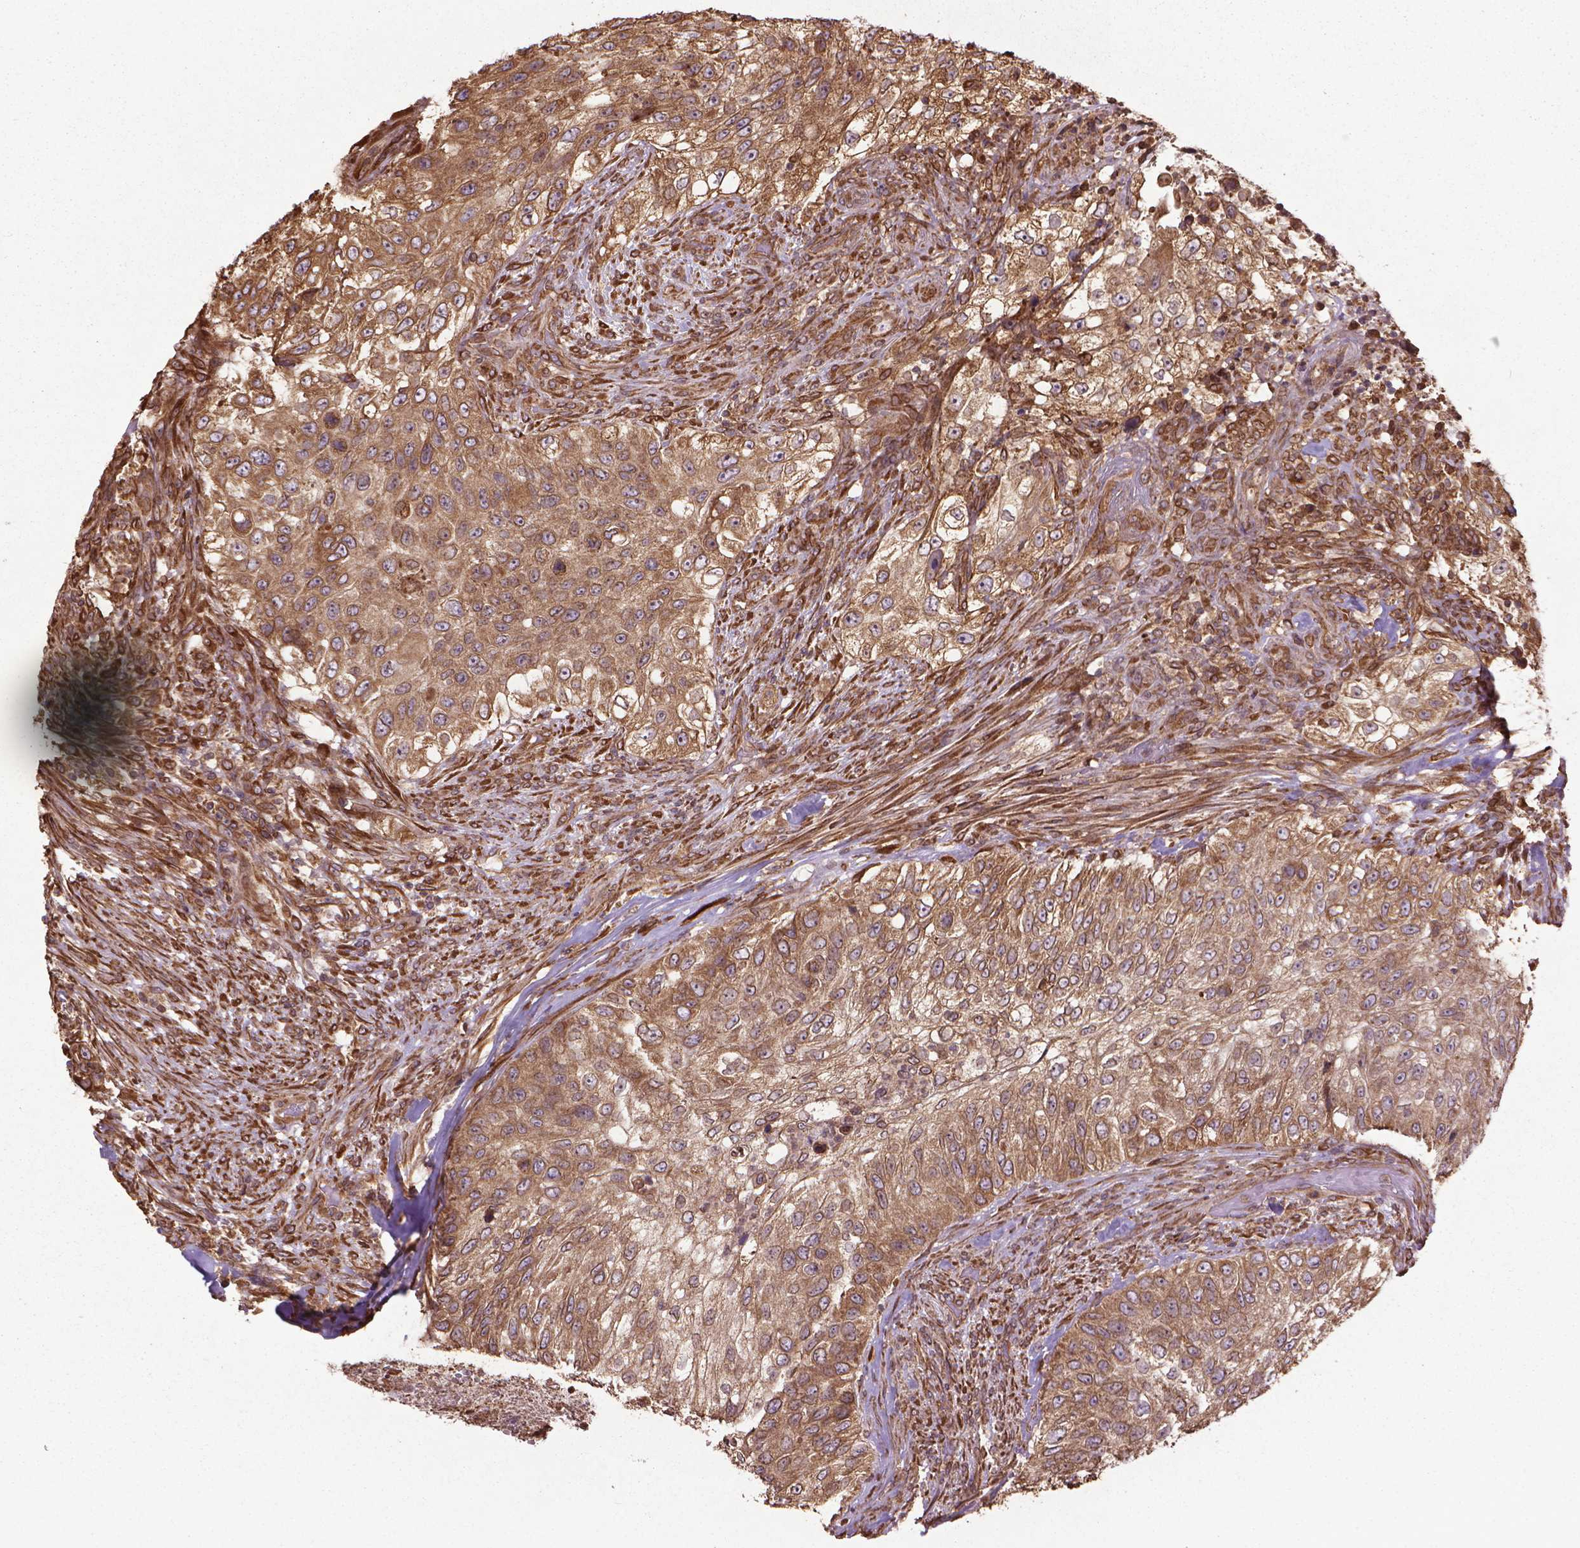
{"staining": {"intensity": "moderate", "quantity": ">75%", "location": "cytoplasmic/membranous"}, "tissue": "urothelial cancer", "cell_type": "Tumor cells", "image_type": "cancer", "snomed": [{"axis": "morphology", "description": "Urothelial carcinoma, High grade"}, {"axis": "topography", "description": "Urinary bladder"}], "caption": "Immunohistochemistry (IHC) of human urothelial cancer reveals medium levels of moderate cytoplasmic/membranous positivity in approximately >75% of tumor cells.", "gene": "GAS1", "patient": {"sex": "female", "age": 60}}